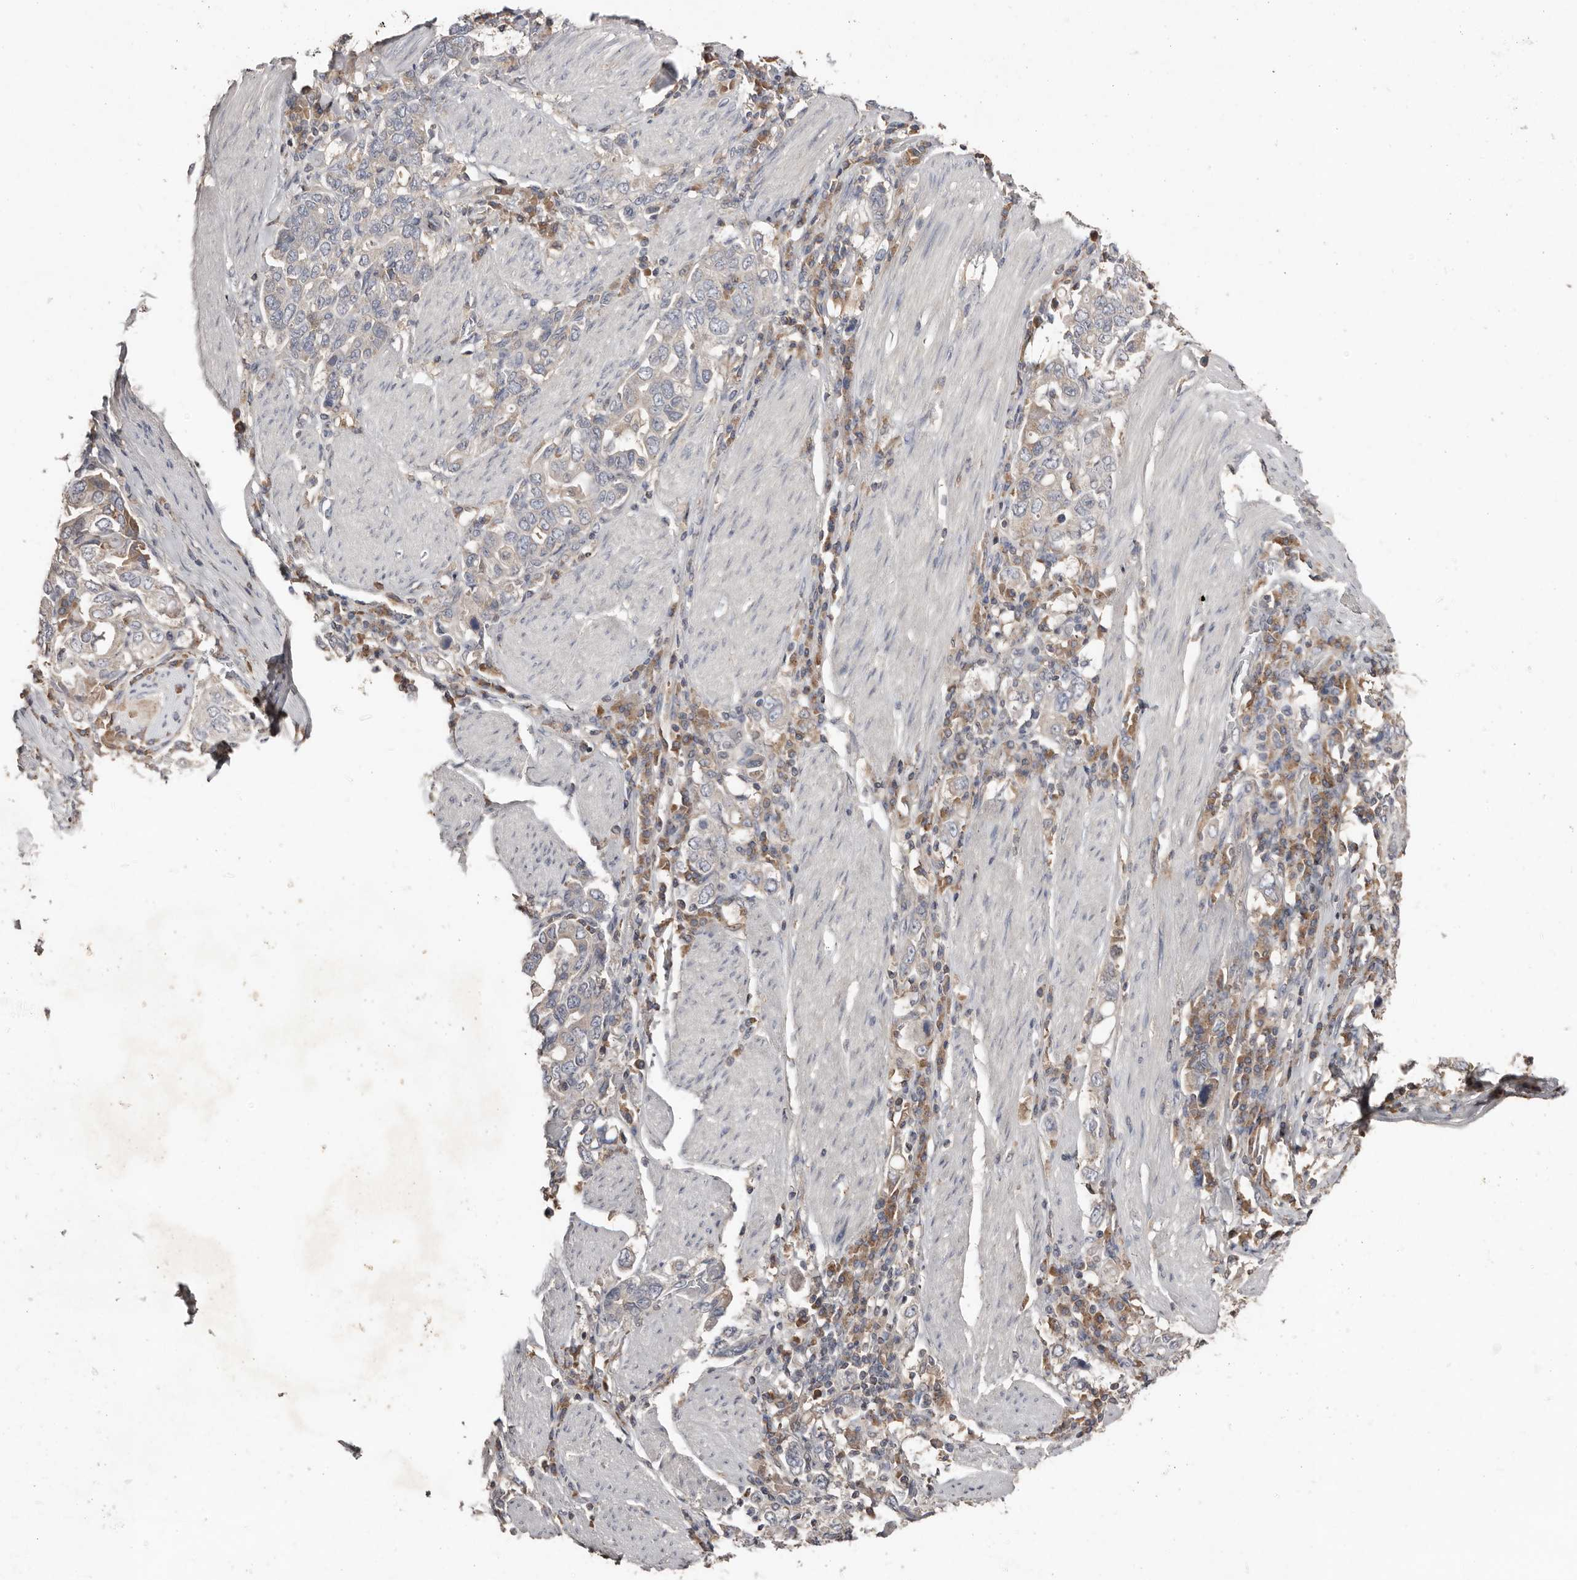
{"staining": {"intensity": "negative", "quantity": "none", "location": "none"}, "tissue": "stomach cancer", "cell_type": "Tumor cells", "image_type": "cancer", "snomed": [{"axis": "morphology", "description": "Adenocarcinoma, NOS"}, {"axis": "topography", "description": "Stomach, upper"}], "caption": "Stomach adenocarcinoma stained for a protein using immunohistochemistry (IHC) displays no staining tumor cells.", "gene": "SLC39A2", "patient": {"sex": "male", "age": 62}}